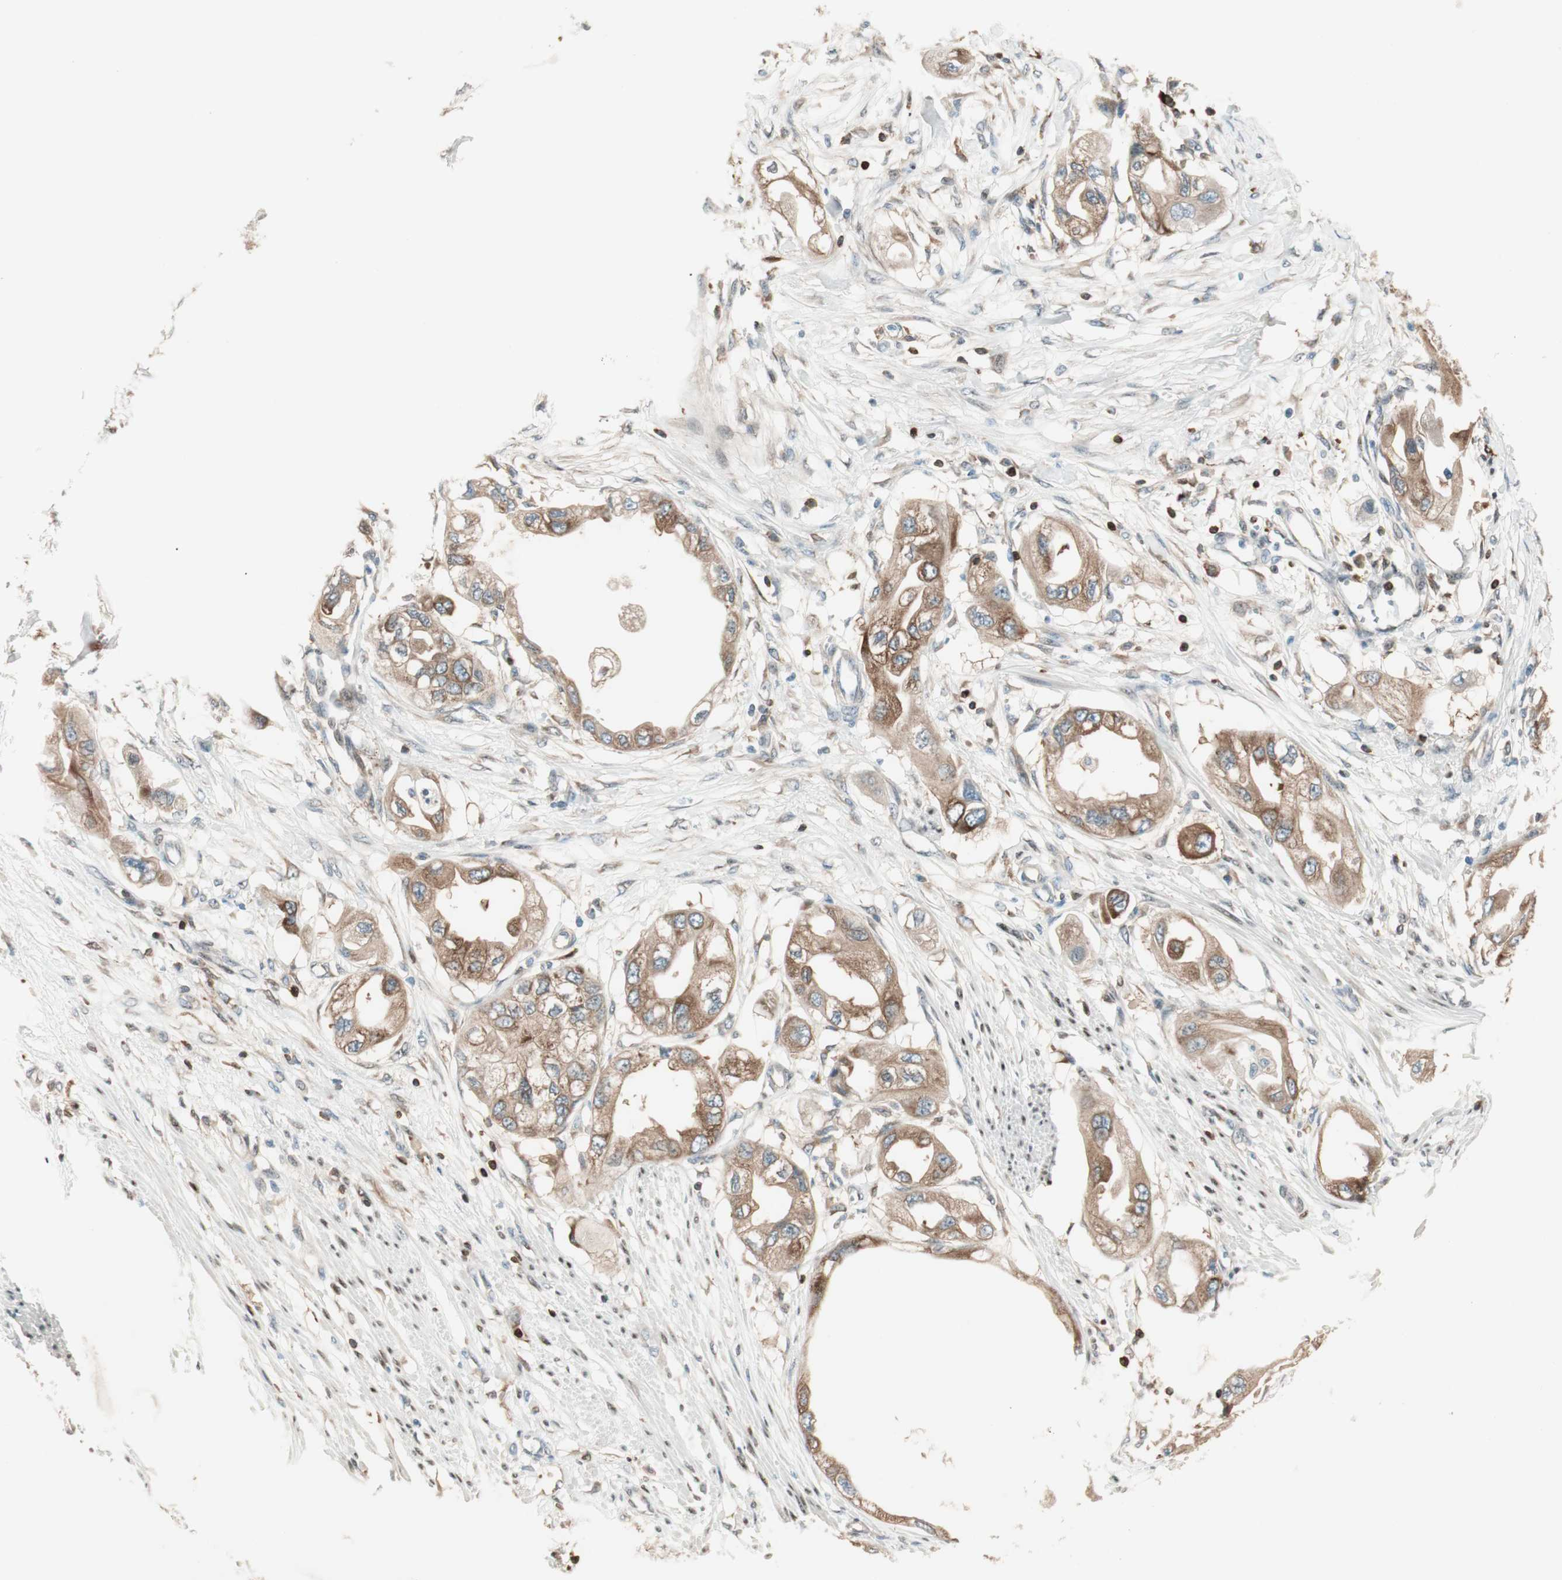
{"staining": {"intensity": "moderate", "quantity": ">75%", "location": "cytoplasmic/membranous"}, "tissue": "endometrial cancer", "cell_type": "Tumor cells", "image_type": "cancer", "snomed": [{"axis": "morphology", "description": "Adenocarcinoma, NOS"}, {"axis": "topography", "description": "Endometrium"}], "caption": "IHC micrograph of endometrial cancer stained for a protein (brown), which shows medium levels of moderate cytoplasmic/membranous positivity in about >75% of tumor cells.", "gene": "BIN1", "patient": {"sex": "female", "age": 67}}